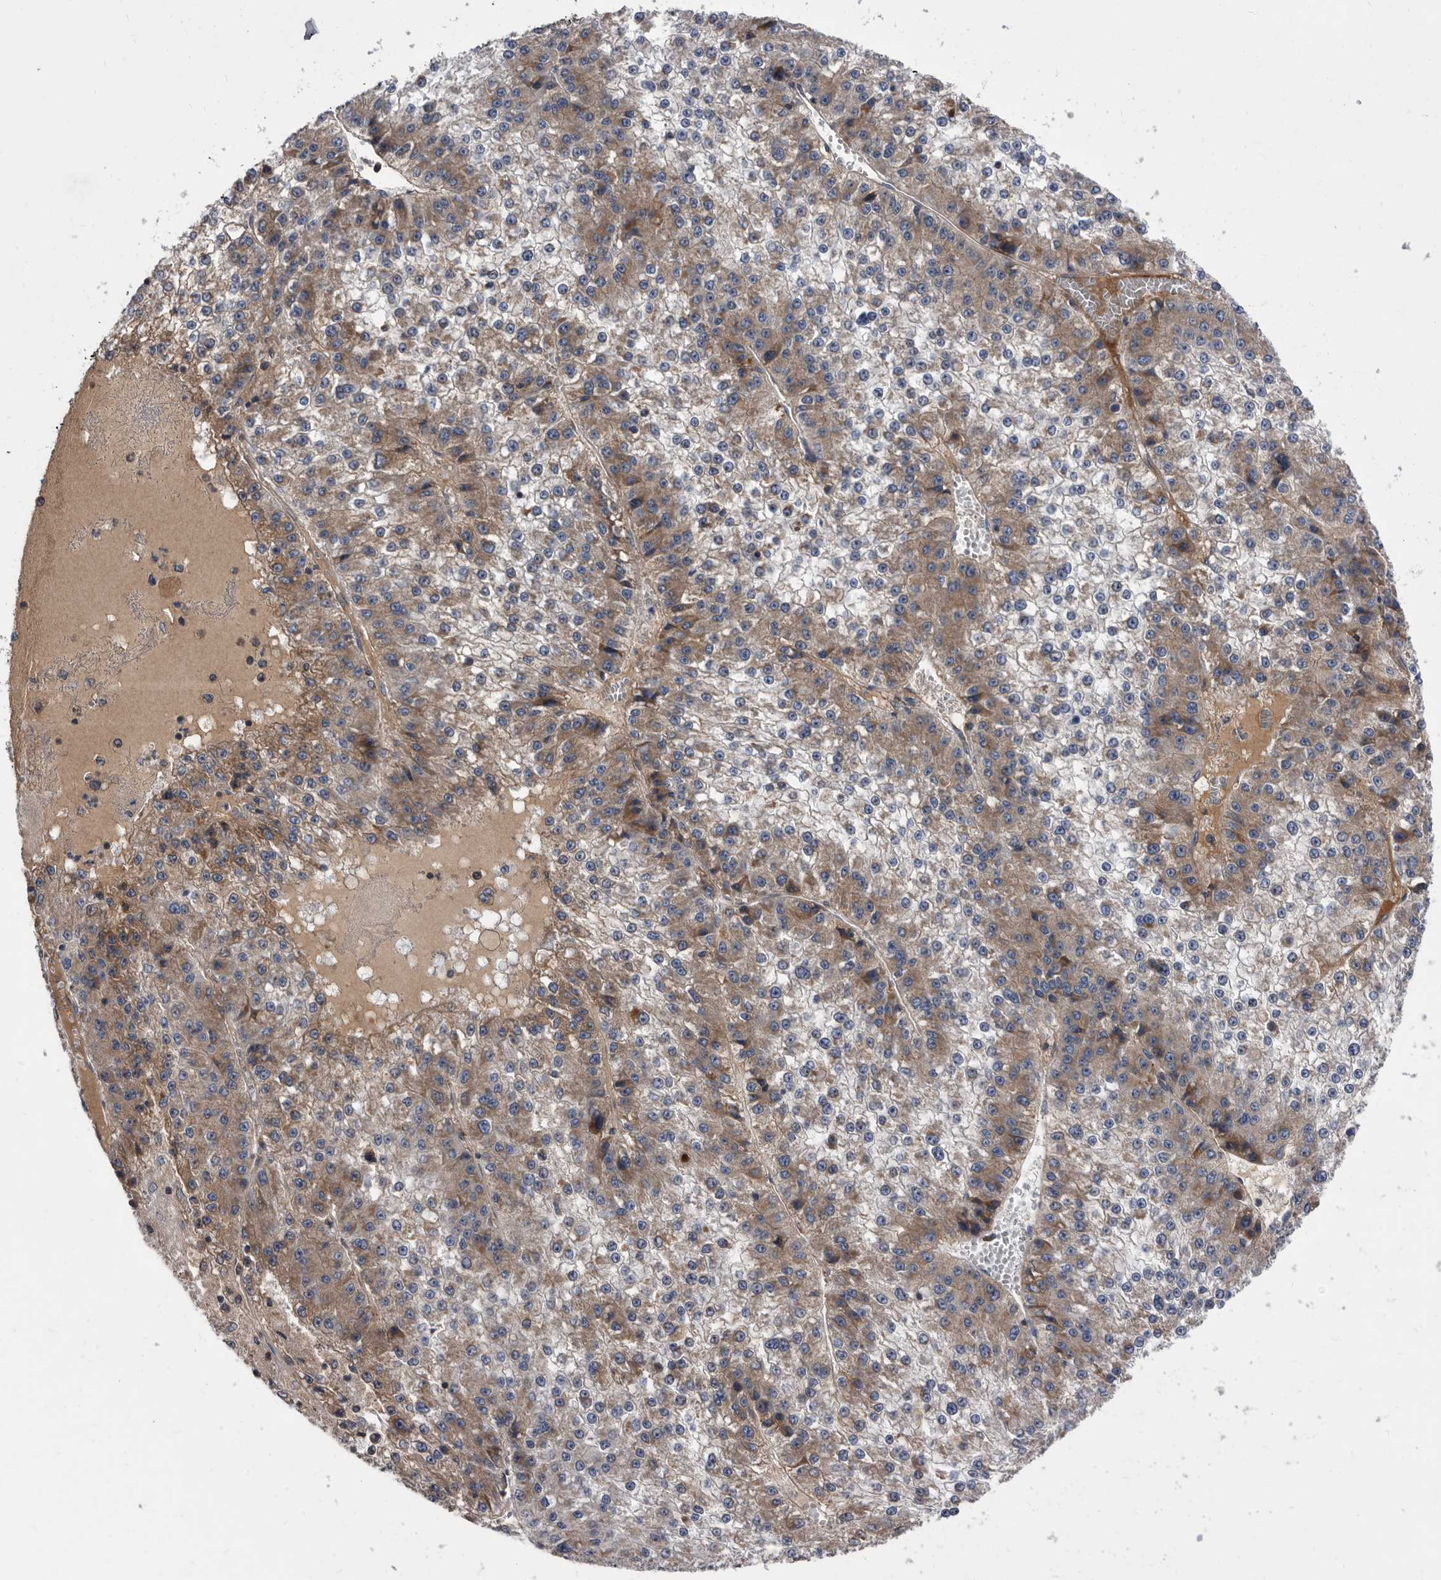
{"staining": {"intensity": "moderate", "quantity": "25%-75%", "location": "cytoplasmic/membranous"}, "tissue": "liver cancer", "cell_type": "Tumor cells", "image_type": "cancer", "snomed": [{"axis": "morphology", "description": "Carcinoma, Hepatocellular, NOS"}, {"axis": "topography", "description": "Liver"}], "caption": "Immunohistochemical staining of human liver hepatocellular carcinoma reveals moderate cytoplasmic/membranous protein positivity in about 25%-75% of tumor cells.", "gene": "DTNBP1", "patient": {"sex": "female", "age": 73}}